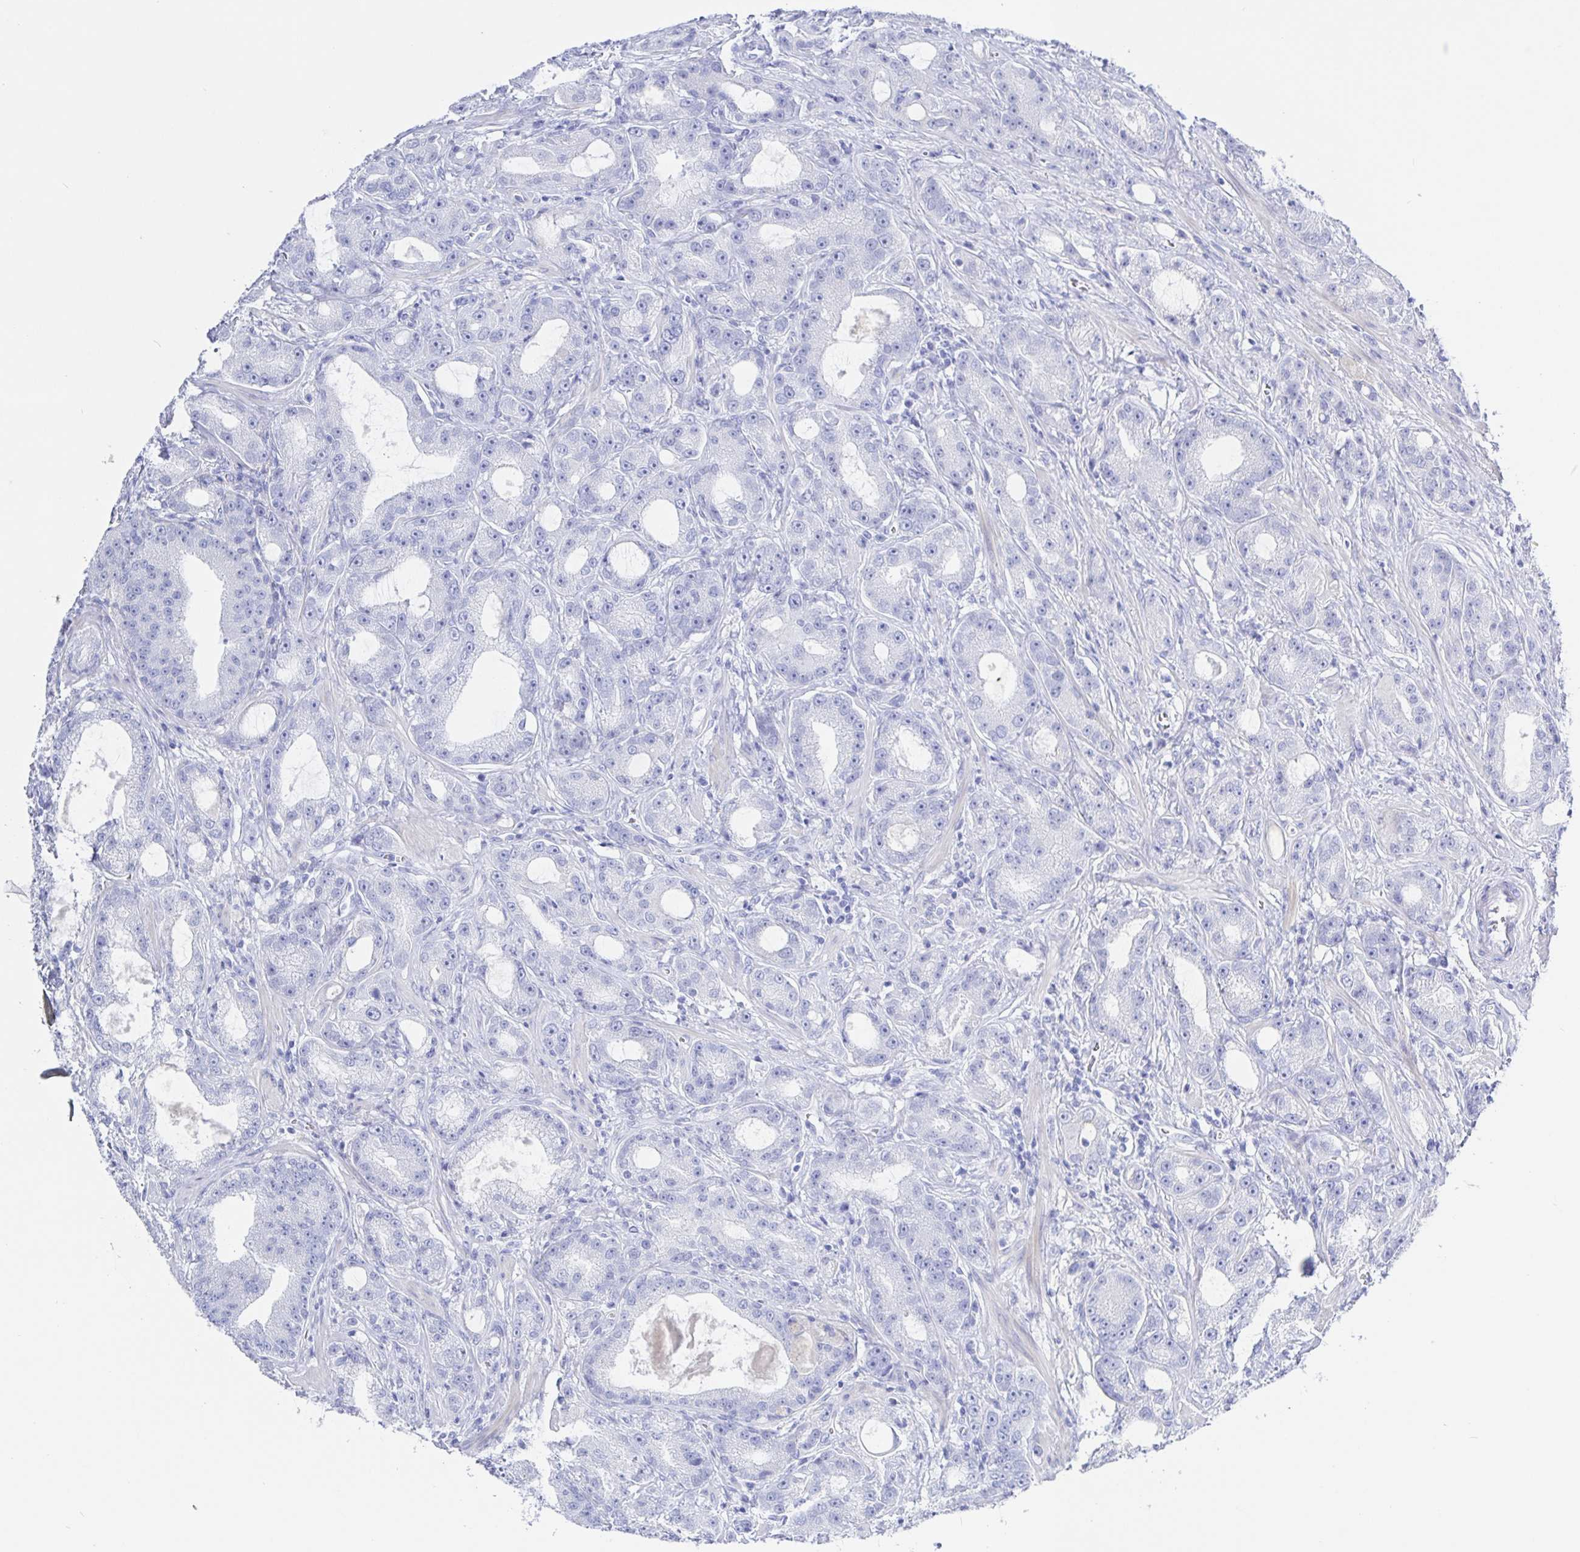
{"staining": {"intensity": "negative", "quantity": "none", "location": "none"}, "tissue": "prostate cancer", "cell_type": "Tumor cells", "image_type": "cancer", "snomed": [{"axis": "morphology", "description": "Adenocarcinoma, High grade"}, {"axis": "topography", "description": "Prostate"}], "caption": "This is an immunohistochemistry (IHC) micrograph of human prostate cancer (adenocarcinoma (high-grade)). There is no expression in tumor cells.", "gene": "KCNH6", "patient": {"sex": "male", "age": 65}}